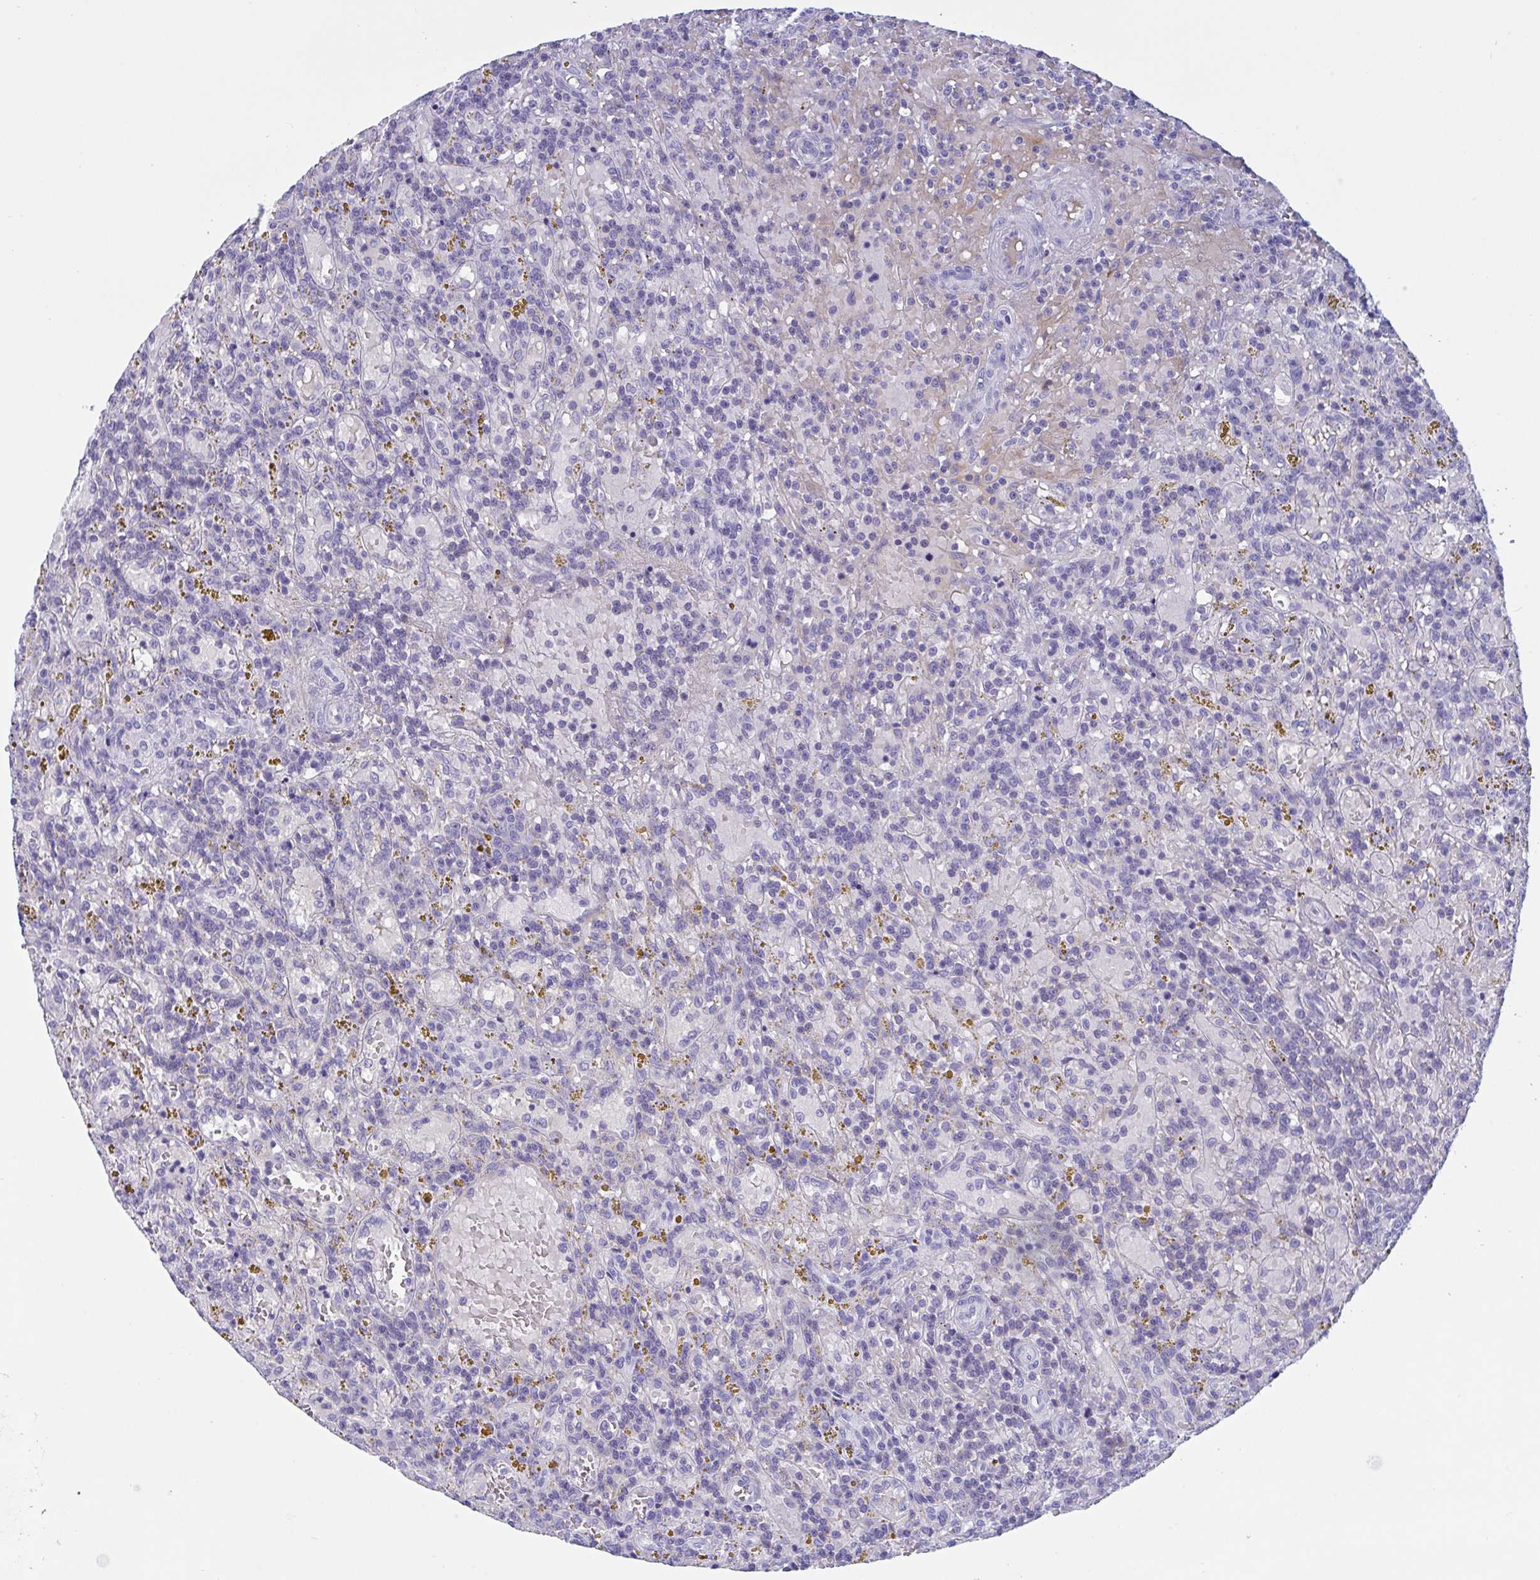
{"staining": {"intensity": "negative", "quantity": "none", "location": "none"}, "tissue": "lymphoma", "cell_type": "Tumor cells", "image_type": "cancer", "snomed": [{"axis": "morphology", "description": "Malignant lymphoma, non-Hodgkin's type, Low grade"}, {"axis": "topography", "description": "Spleen"}], "caption": "Immunohistochemistry of lymphoma reveals no positivity in tumor cells.", "gene": "OXLD1", "patient": {"sex": "female", "age": 65}}